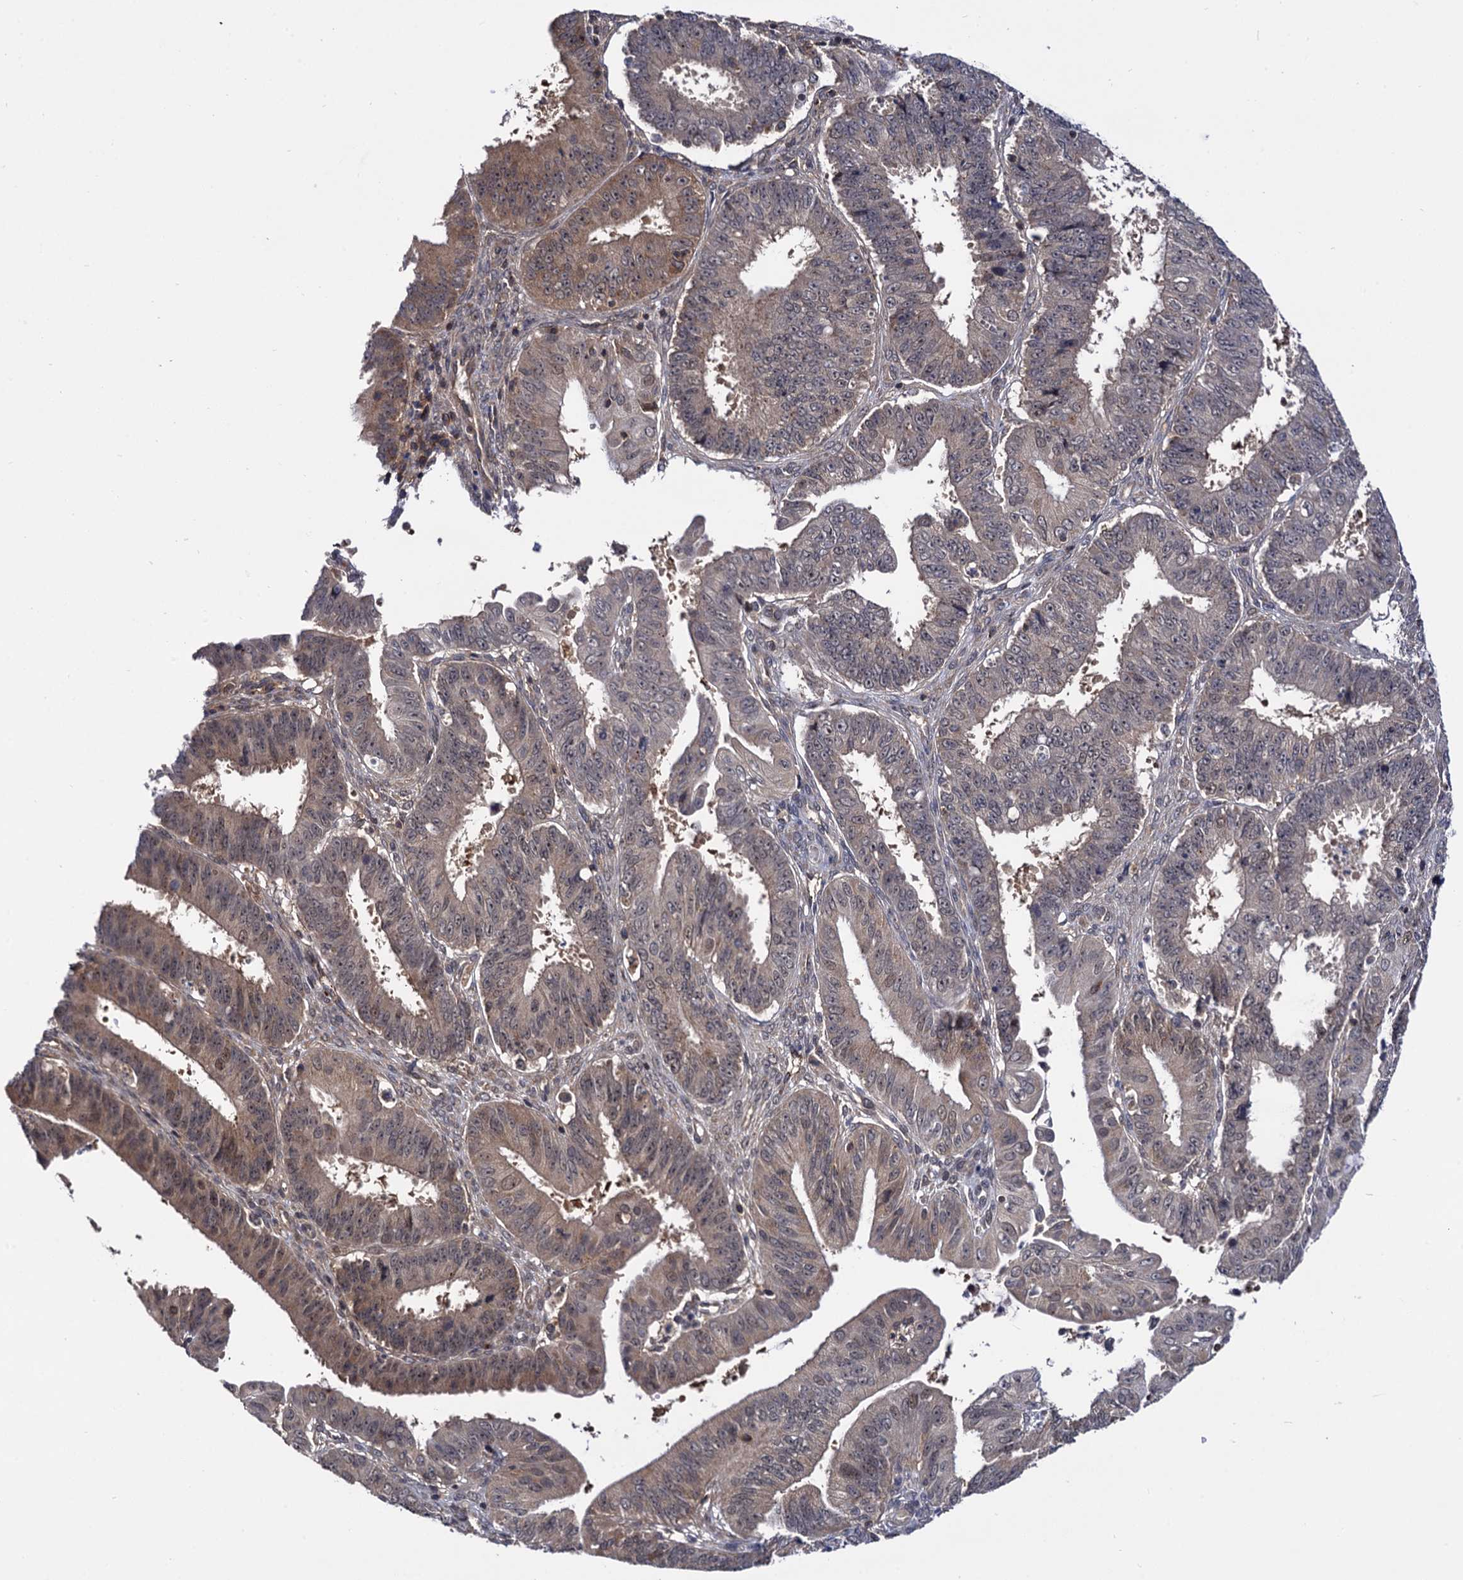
{"staining": {"intensity": "moderate", "quantity": "<25%", "location": "cytoplasmic/membranous,nuclear"}, "tissue": "ovarian cancer", "cell_type": "Tumor cells", "image_type": "cancer", "snomed": [{"axis": "morphology", "description": "Carcinoma, endometroid"}, {"axis": "topography", "description": "Appendix"}, {"axis": "topography", "description": "Ovary"}], "caption": "Immunohistochemistry staining of ovarian endometroid carcinoma, which reveals low levels of moderate cytoplasmic/membranous and nuclear staining in approximately <25% of tumor cells indicating moderate cytoplasmic/membranous and nuclear protein positivity. The staining was performed using DAB (brown) for protein detection and nuclei were counterstained in hematoxylin (blue).", "gene": "MICAL2", "patient": {"sex": "female", "age": 42}}